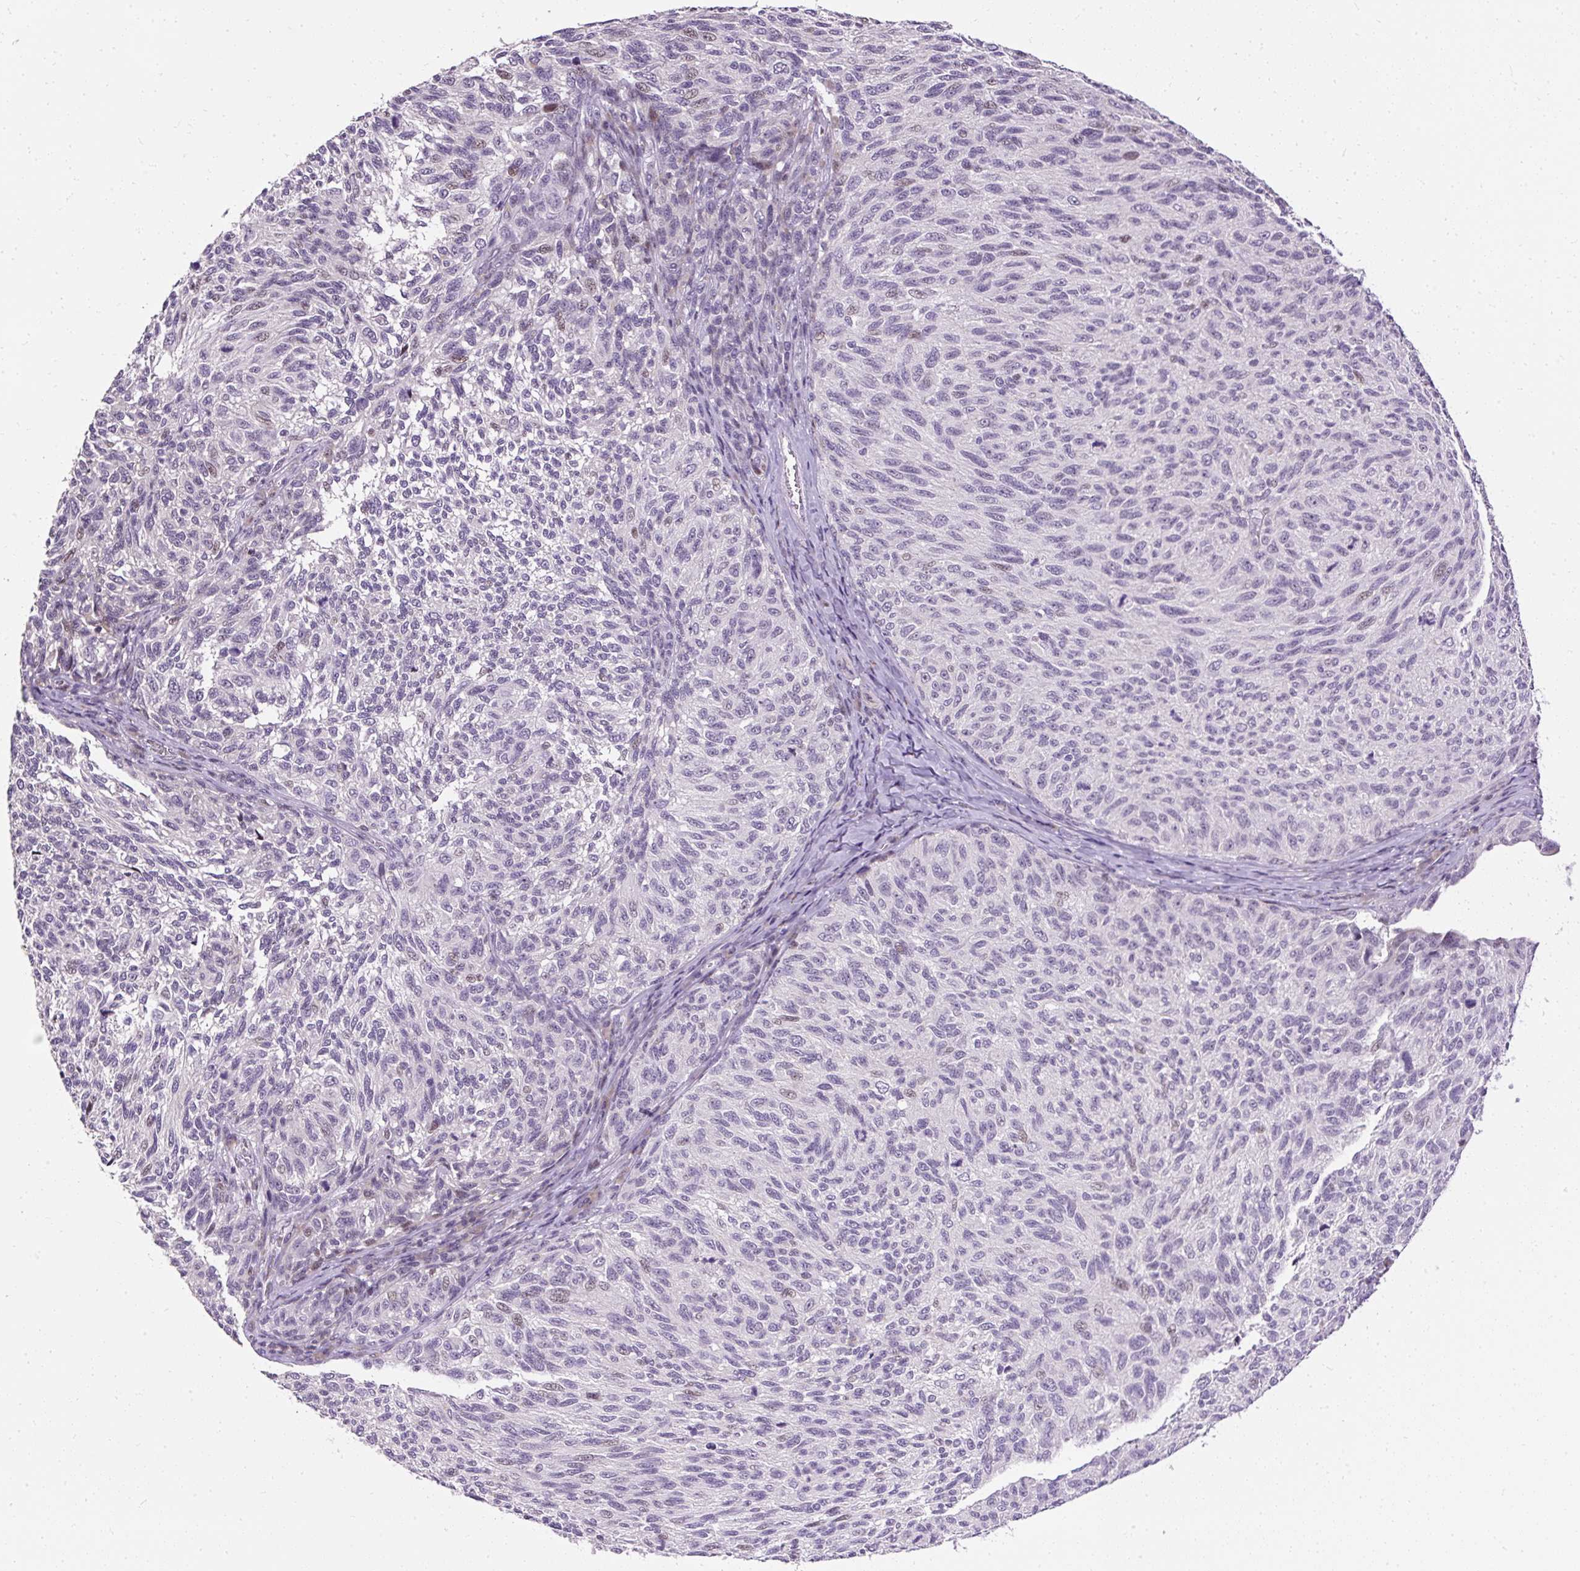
{"staining": {"intensity": "moderate", "quantity": "<25%", "location": "nuclear"}, "tissue": "melanoma", "cell_type": "Tumor cells", "image_type": "cancer", "snomed": [{"axis": "morphology", "description": "Malignant melanoma, NOS"}, {"axis": "topography", "description": "Skin"}], "caption": "A brown stain shows moderate nuclear expression of a protein in human malignant melanoma tumor cells.", "gene": "ARHGEF18", "patient": {"sex": "female", "age": 73}}